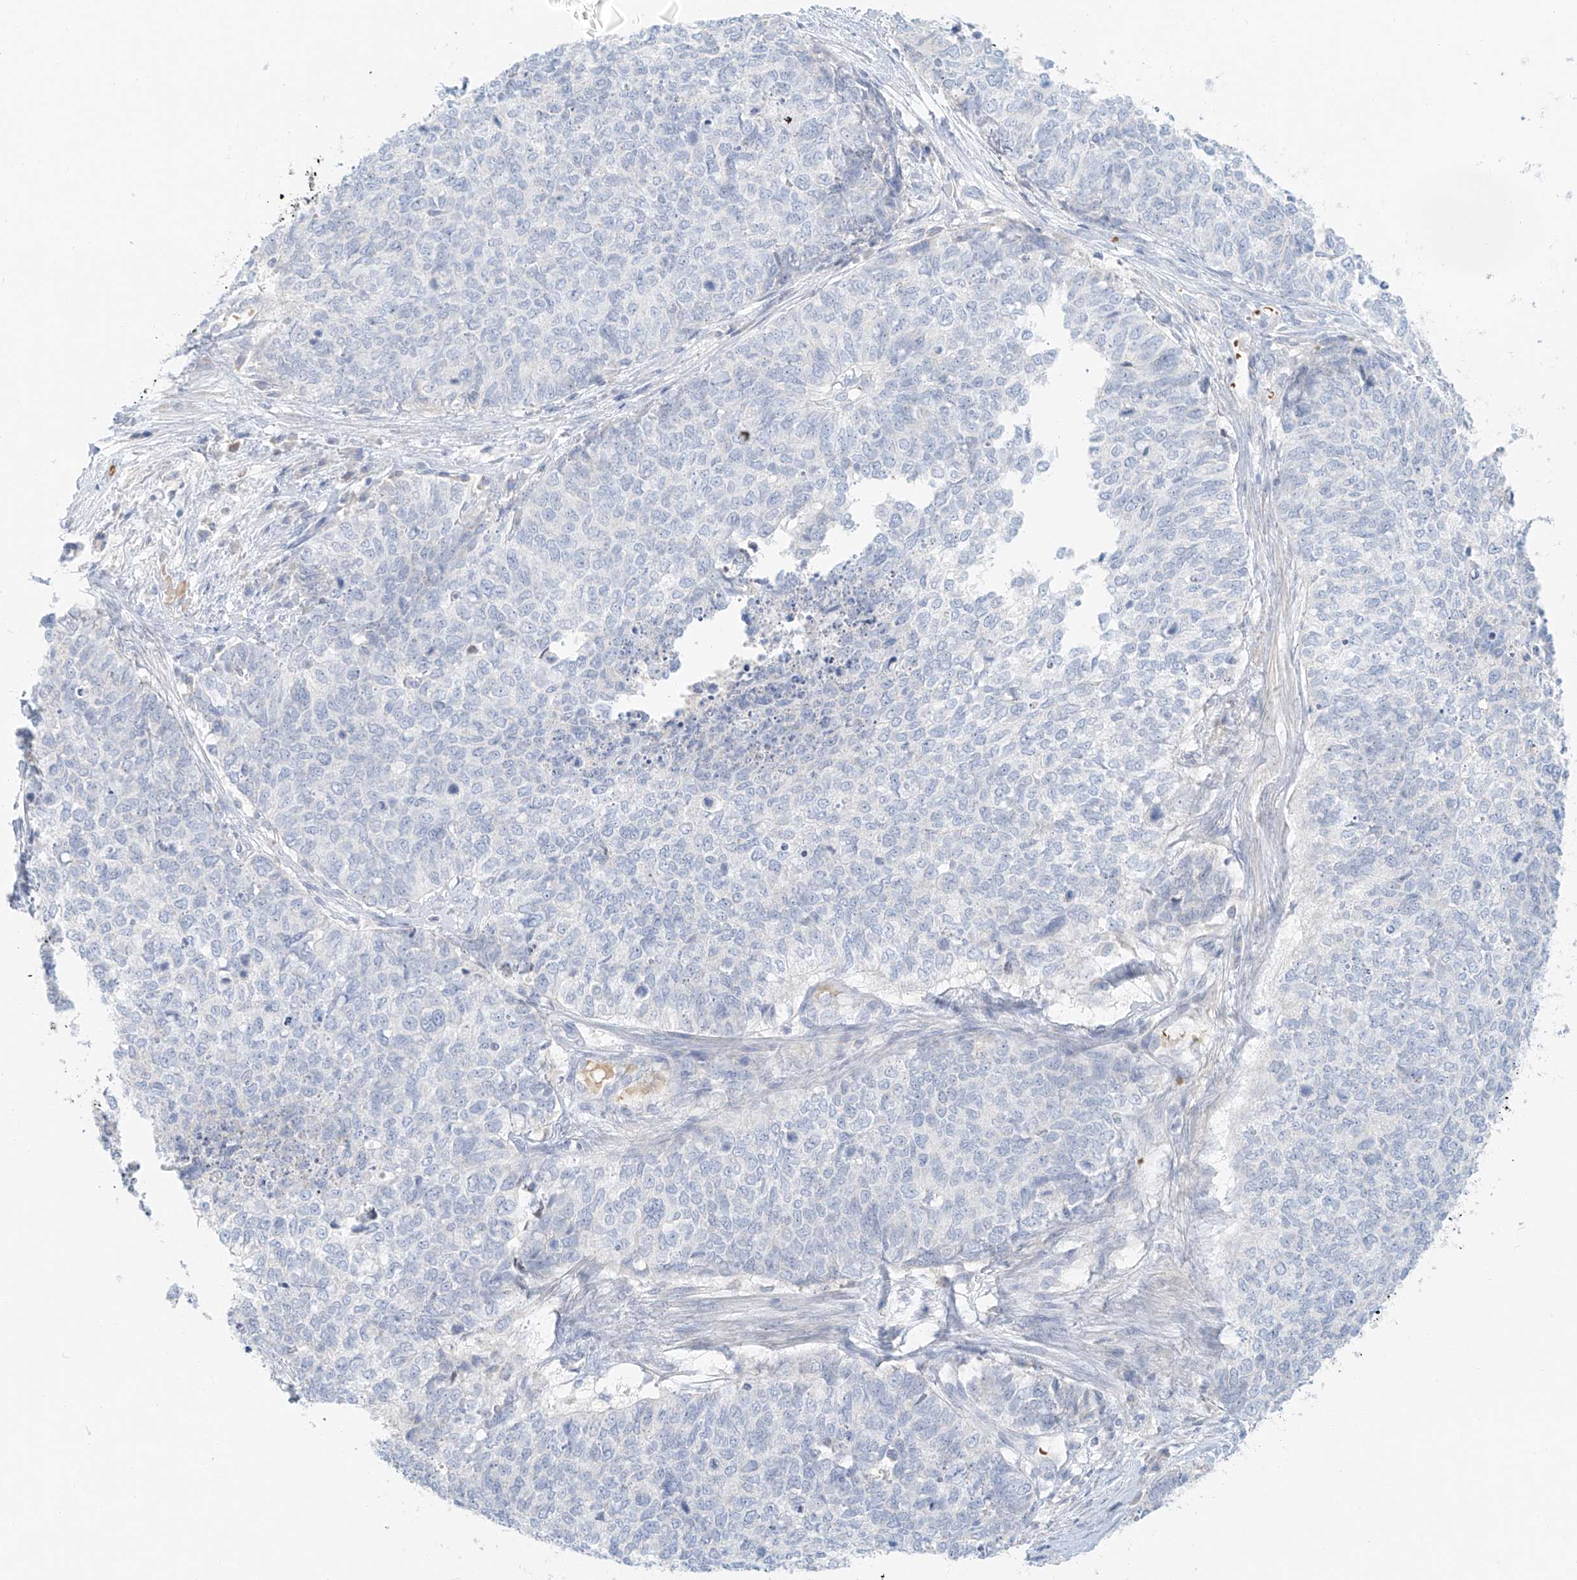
{"staining": {"intensity": "negative", "quantity": "none", "location": "none"}, "tissue": "cervical cancer", "cell_type": "Tumor cells", "image_type": "cancer", "snomed": [{"axis": "morphology", "description": "Squamous cell carcinoma, NOS"}, {"axis": "topography", "description": "Cervix"}], "caption": "An IHC micrograph of cervical cancer is shown. There is no staining in tumor cells of cervical cancer.", "gene": "PGC", "patient": {"sex": "female", "age": 63}}